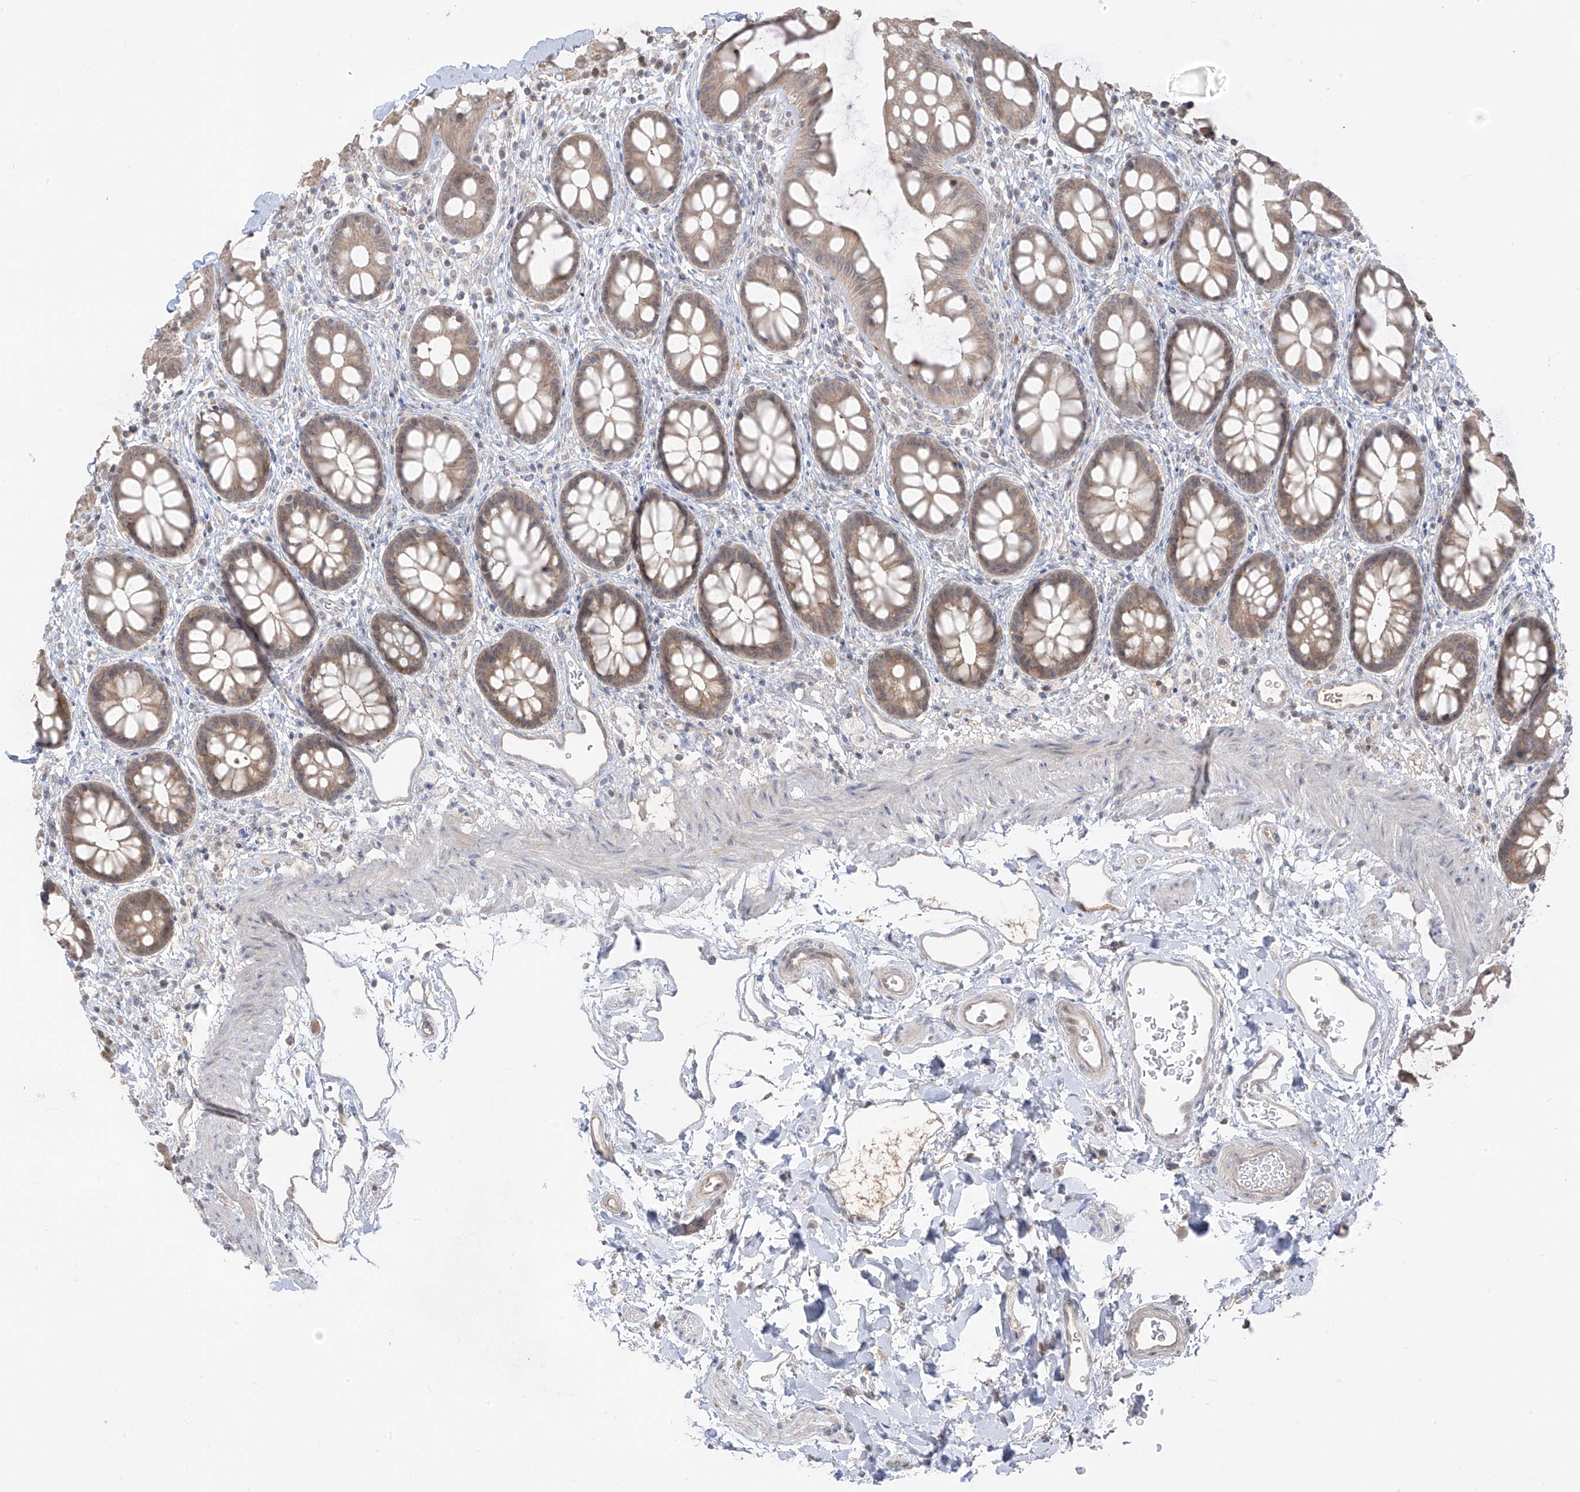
{"staining": {"intensity": "weak", "quantity": "25%-75%", "location": "cytoplasmic/membranous"}, "tissue": "rectum", "cell_type": "Glandular cells", "image_type": "normal", "snomed": [{"axis": "morphology", "description": "Normal tissue, NOS"}, {"axis": "topography", "description": "Rectum"}], "caption": "Glandular cells show low levels of weak cytoplasmic/membranous positivity in about 25%-75% of cells in normal rectum.", "gene": "COLGALT2", "patient": {"sex": "female", "age": 65}}